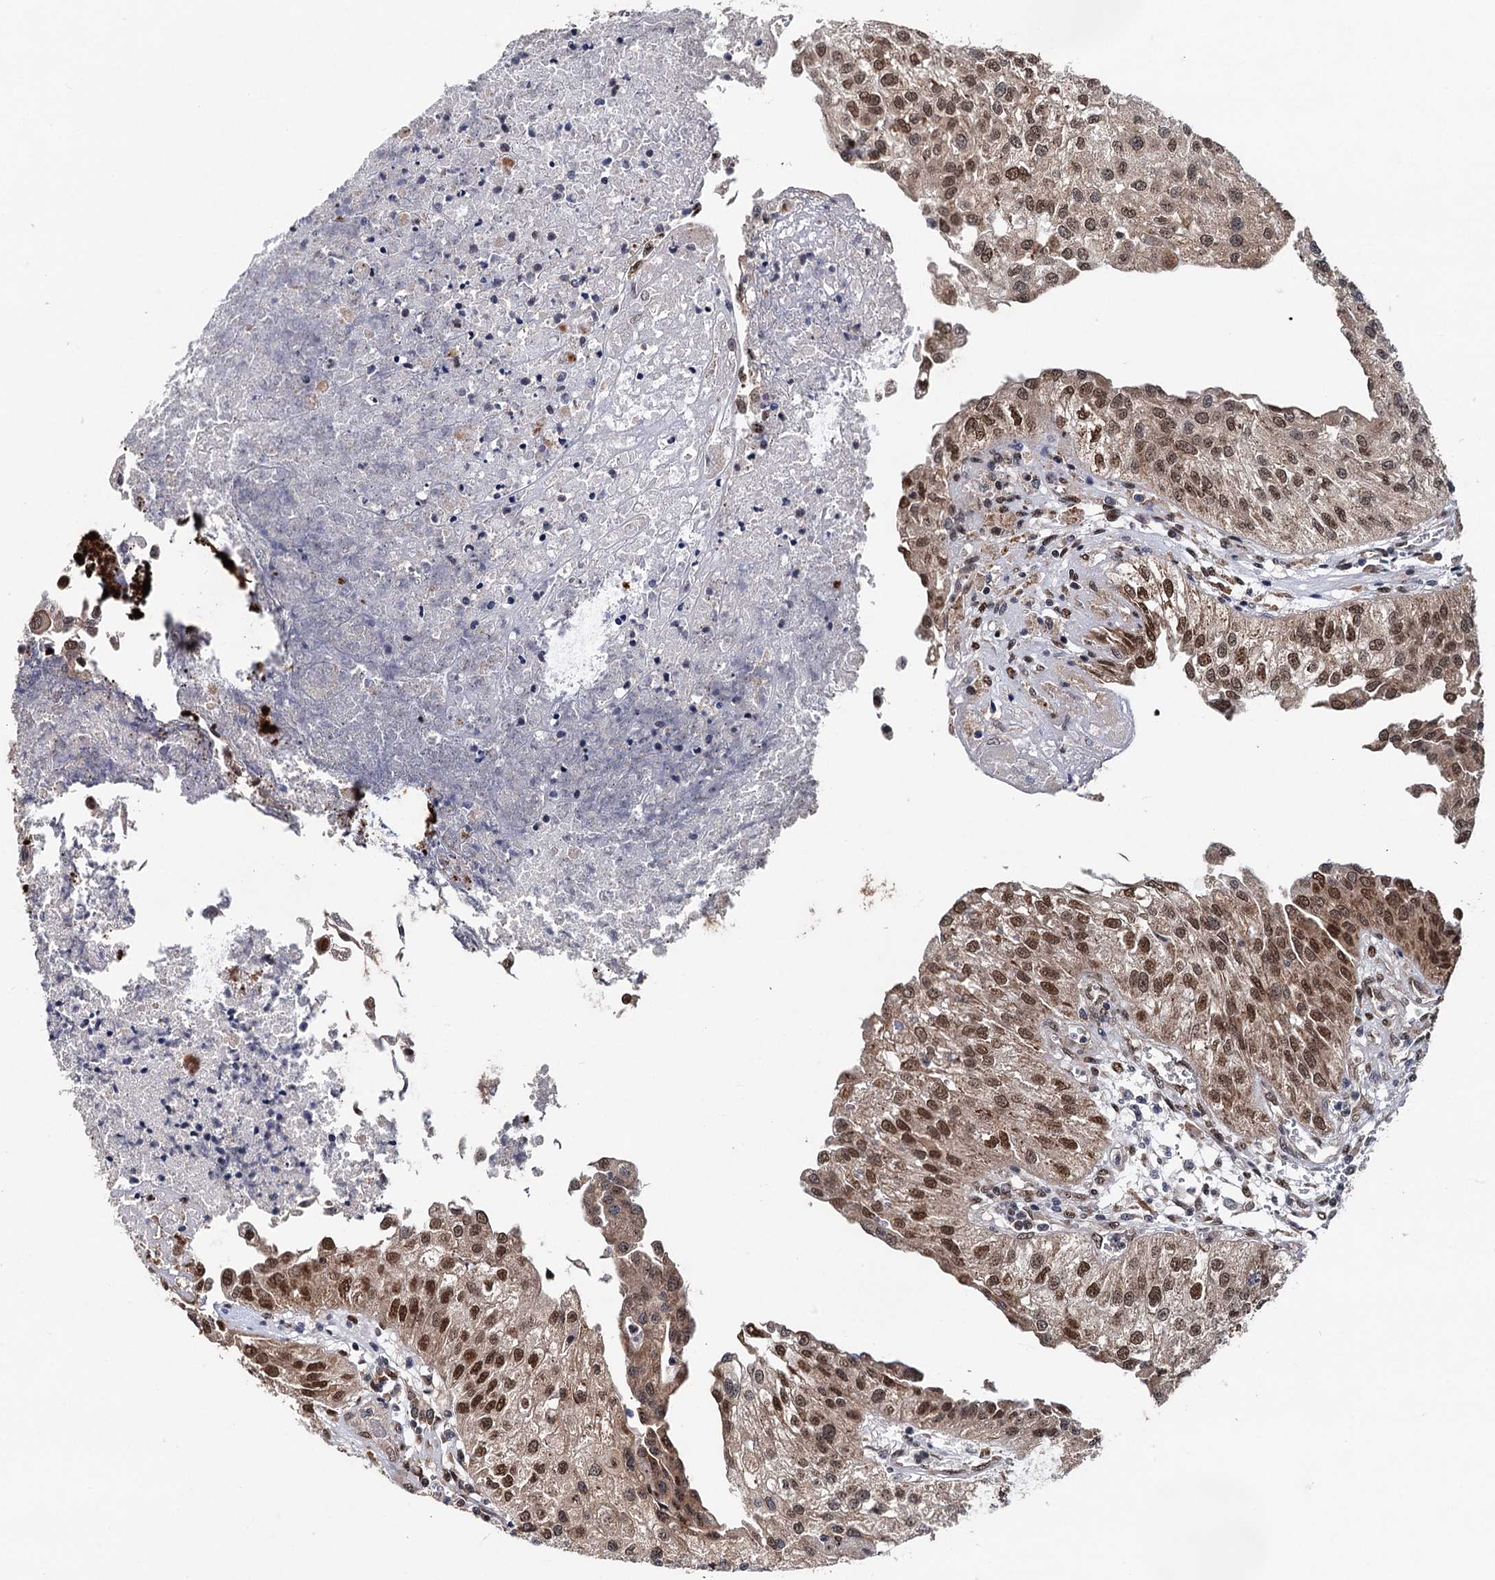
{"staining": {"intensity": "moderate", "quantity": ">75%", "location": "cytoplasmic/membranous,nuclear"}, "tissue": "urothelial cancer", "cell_type": "Tumor cells", "image_type": "cancer", "snomed": [{"axis": "morphology", "description": "Urothelial carcinoma, Low grade"}, {"axis": "topography", "description": "Urinary bladder"}], "caption": "Urothelial carcinoma (low-grade) was stained to show a protein in brown. There is medium levels of moderate cytoplasmic/membranous and nuclear positivity in about >75% of tumor cells. The protein is shown in brown color, while the nuclei are stained blue.", "gene": "MESD", "patient": {"sex": "female", "age": 89}}